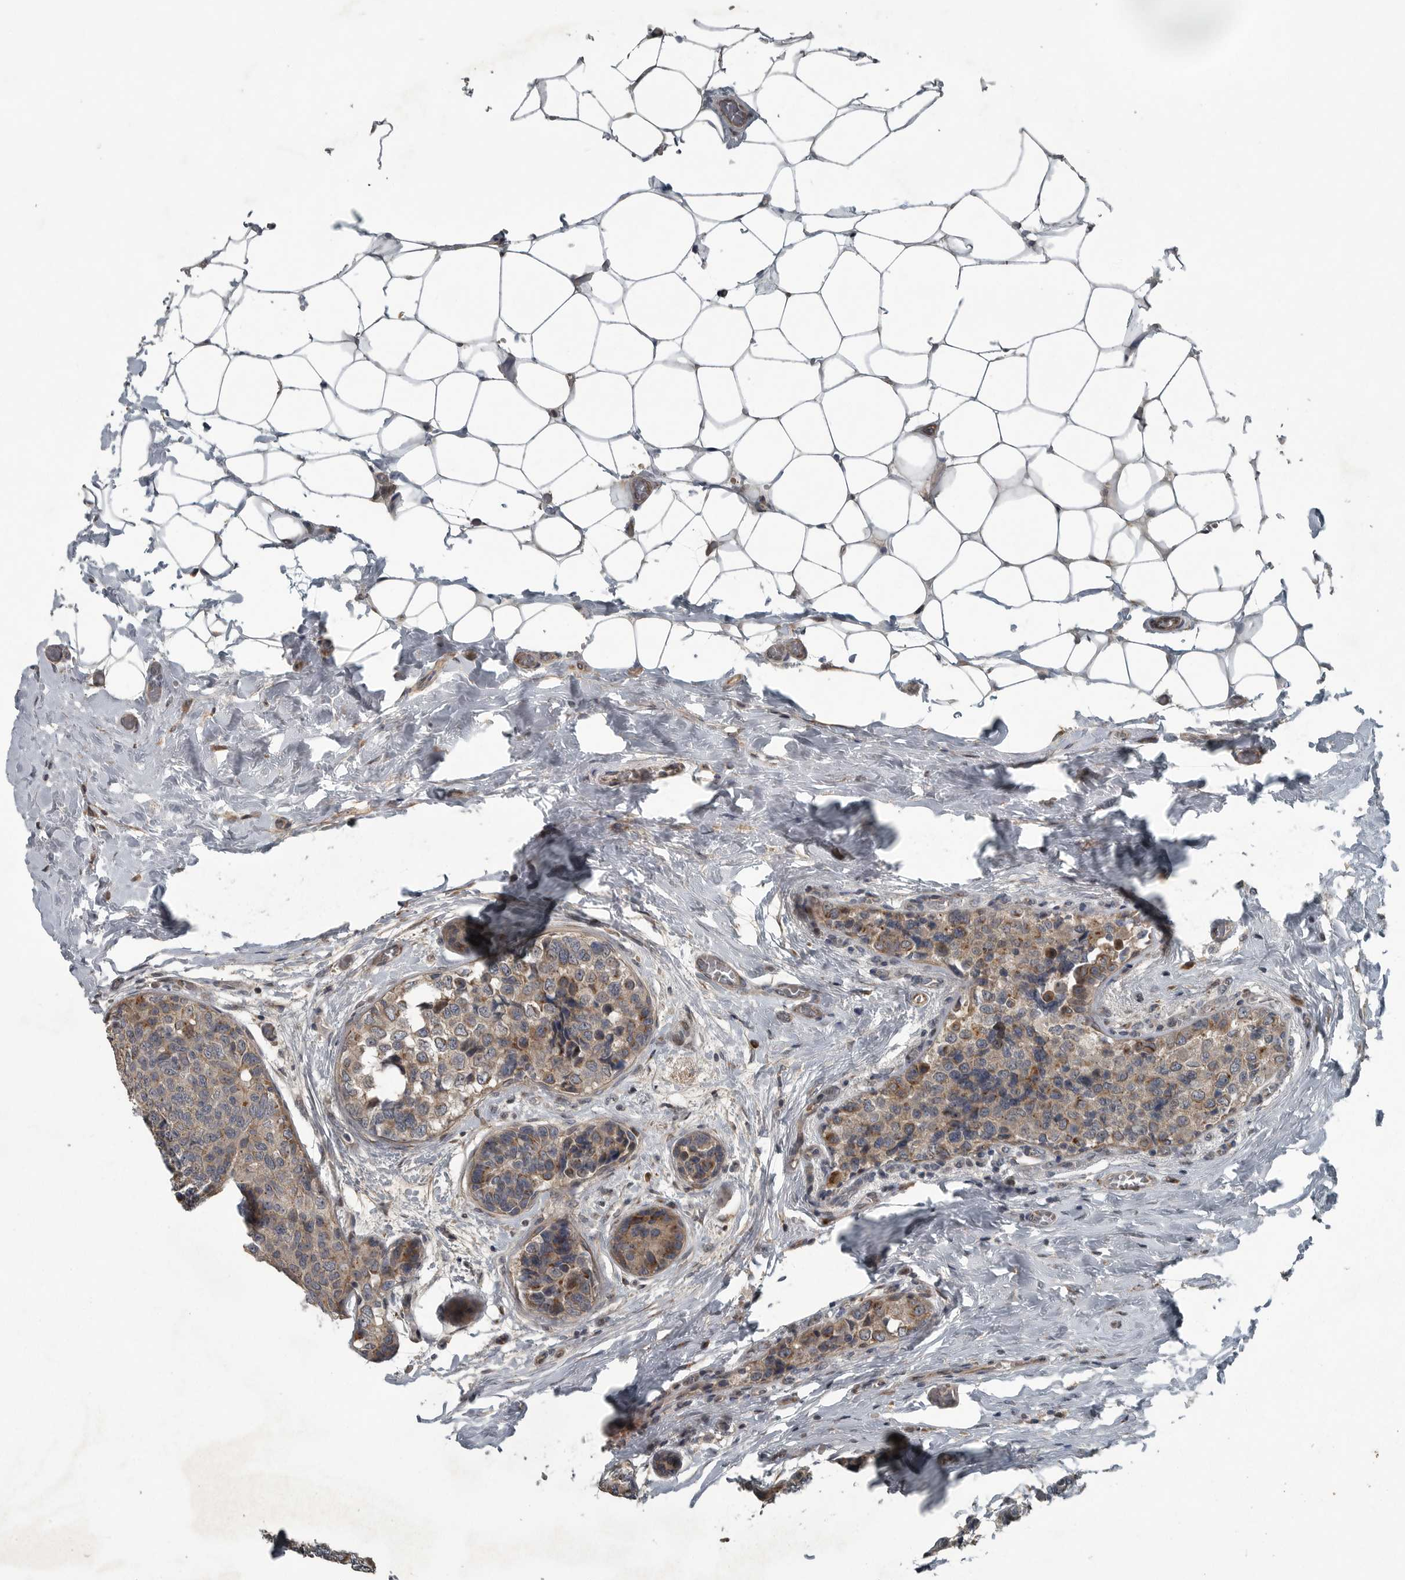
{"staining": {"intensity": "moderate", "quantity": "25%-75%", "location": "cytoplasmic/membranous"}, "tissue": "breast cancer", "cell_type": "Tumor cells", "image_type": "cancer", "snomed": [{"axis": "morphology", "description": "Normal tissue, NOS"}, {"axis": "morphology", "description": "Duct carcinoma"}, {"axis": "topography", "description": "Breast"}], "caption": "Immunohistochemistry (IHC) staining of breast cancer (intraductal carcinoma), which shows medium levels of moderate cytoplasmic/membranous positivity in about 25%-75% of tumor cells indicating moderate cytoplasmic/membranous protein staining. The staining was performed using DAB (brown) for protein detection and nuclei were counterstained in hematoxylin (blue).", "gene": "ZNF345", "patient": {"sex": "female", "age": 43}}